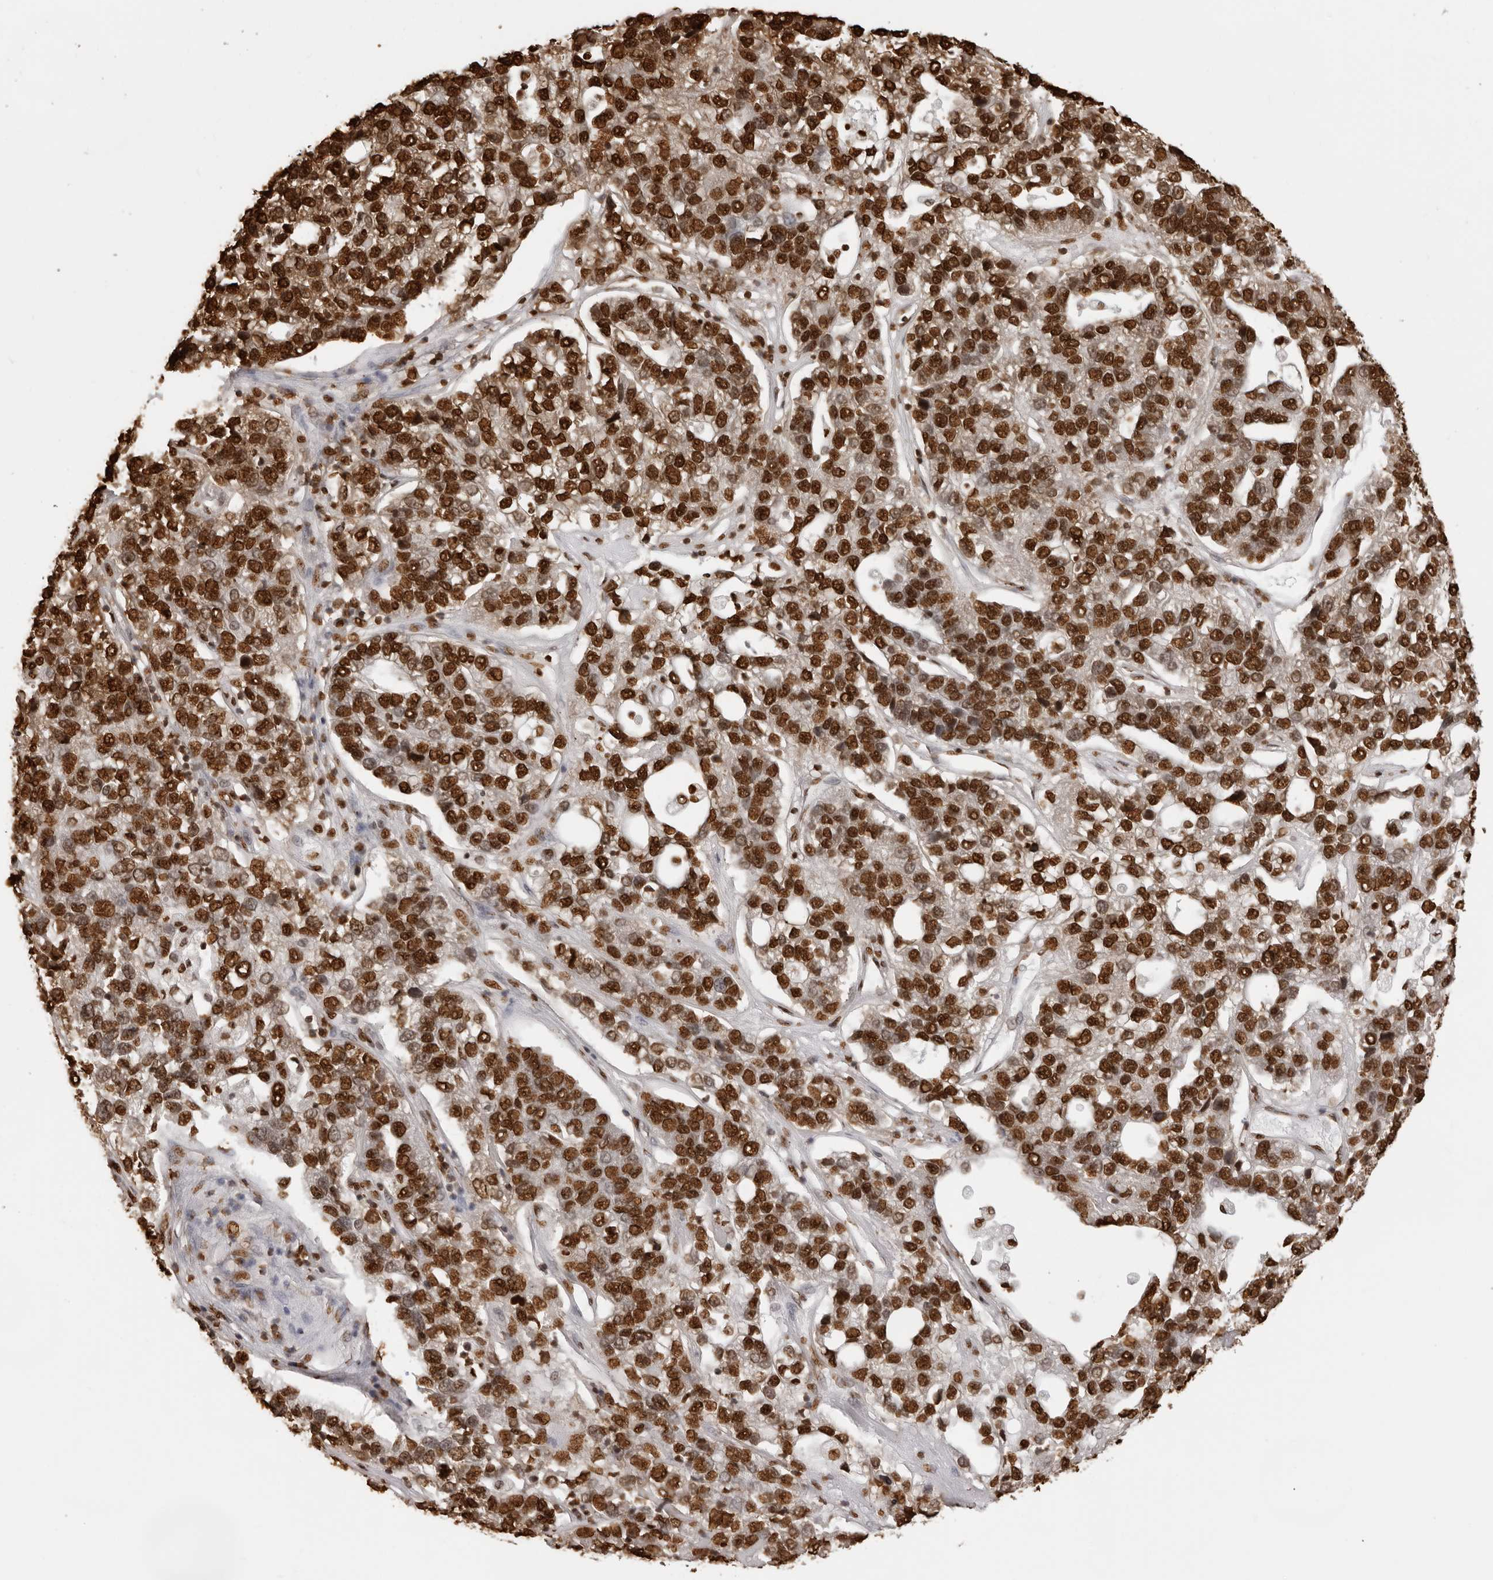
{"staining": {"intensity": "strong", "quantity": ">75%", "location": "nuclear"}, "tissue": "pancreatic cancer", "cell_type": "Tumor cells", "image_type": "cancer", "snomed": [{"axis": "morphology", "description": "Adenocarcinoma, NOS"}, {"axis": "topography", "description": "Pancreas"}], "caption": "Brown immunohistochemical staining in pancreatic cancer (adenocarcinoma) displays strong nuclear expression in approximately >75% of tumor cells.", "gene": "ZFP91", "patient": {"sex": "female", "age": 61}}